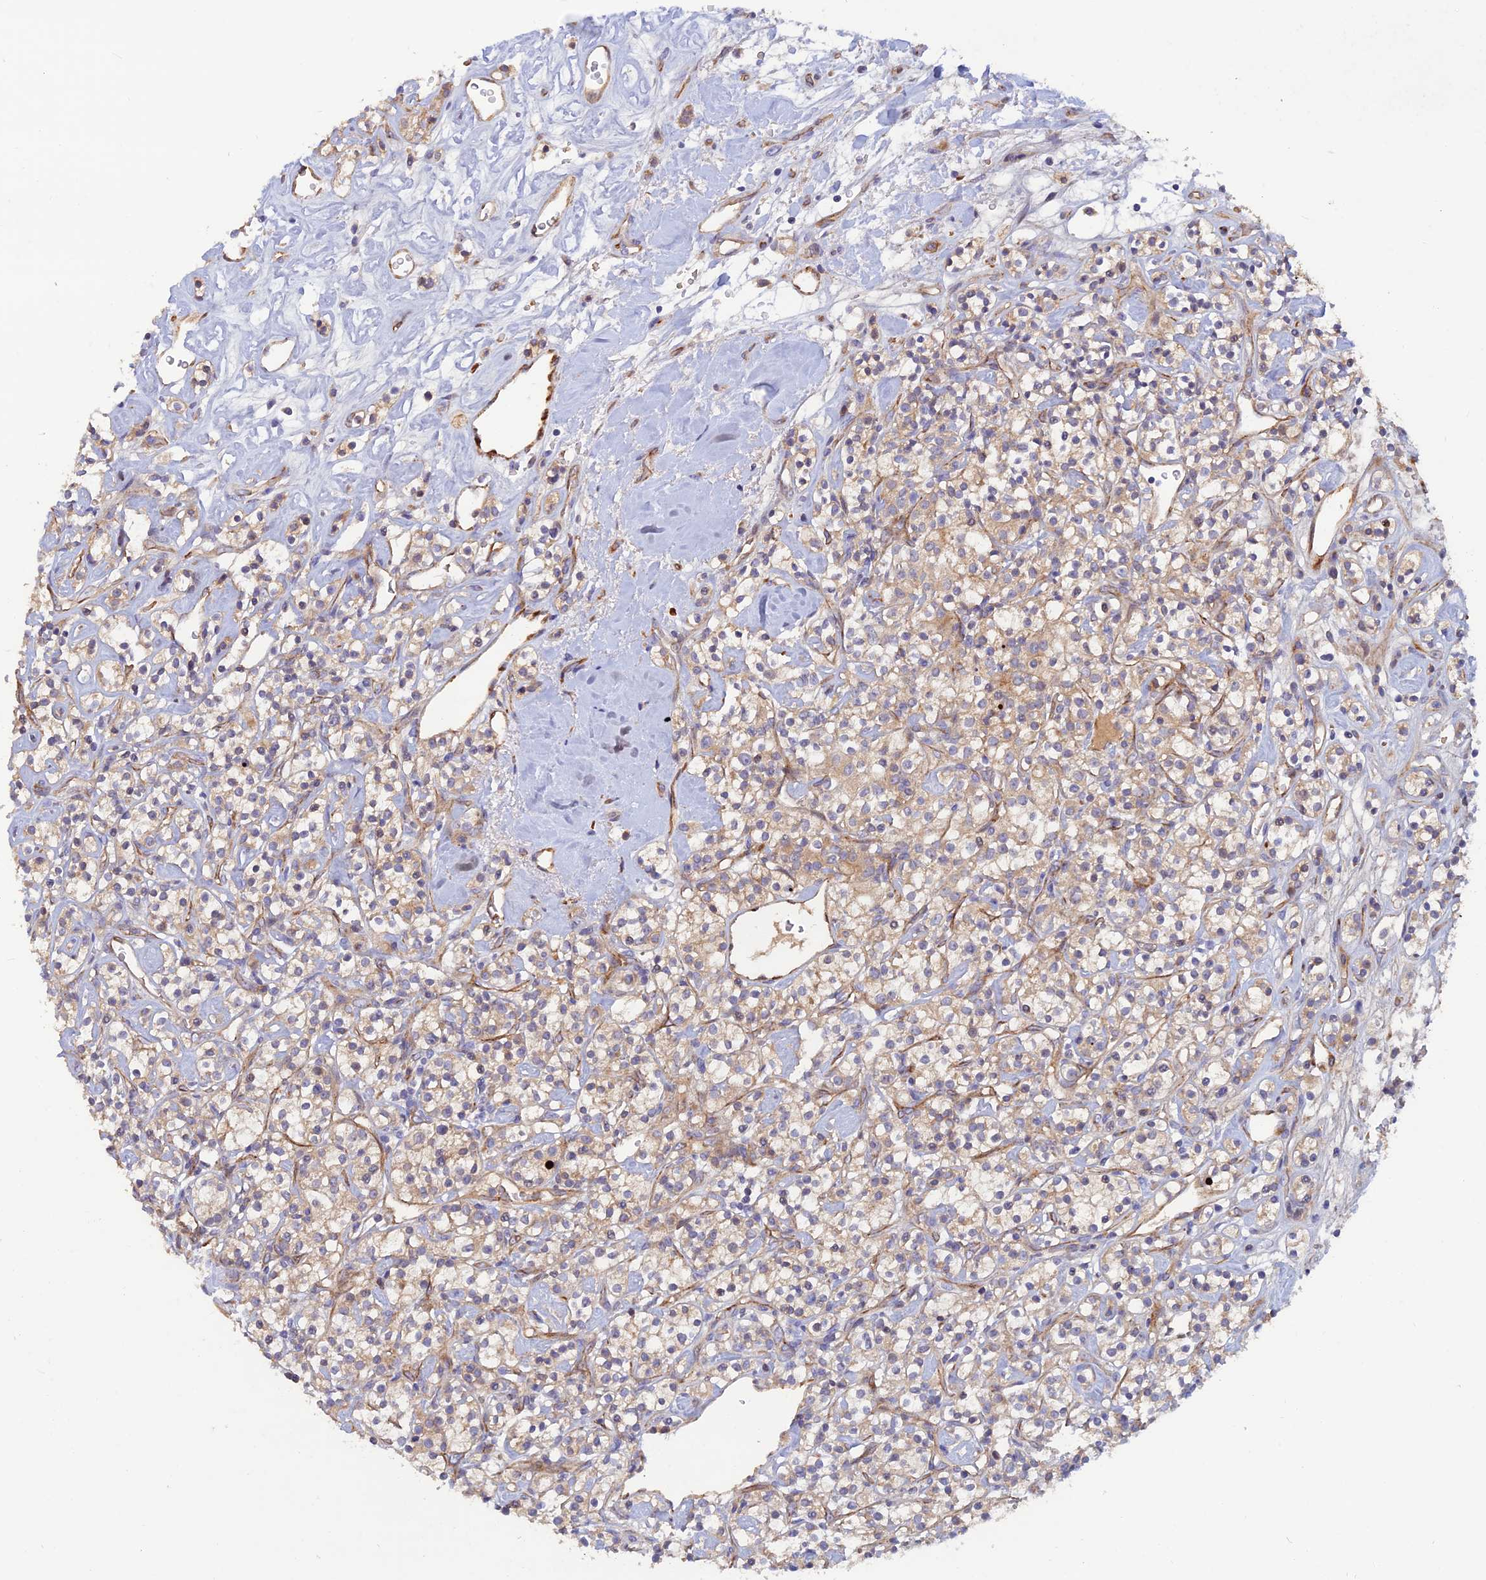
{"staining": {"intensity": "weak", "quantity": "25%-75%", "location": "cytoplasmic/membranous"}, "tissue": "renal cancer", "cell_type": "Tumor cells", "image_type": "cancer", "snomed": [{"axis": "morphology", "description": "Adenocarcinoma, NOS"}, {"axis": "topography", "description": "Kidney"}], "caption": "The immunohistochemical stain highlights weak cytoplasmic/membranous staining in tumor cells of renal cancer tissue.", "gene": "GMCL1", "patient": {"sex": "male", "age": 77}}